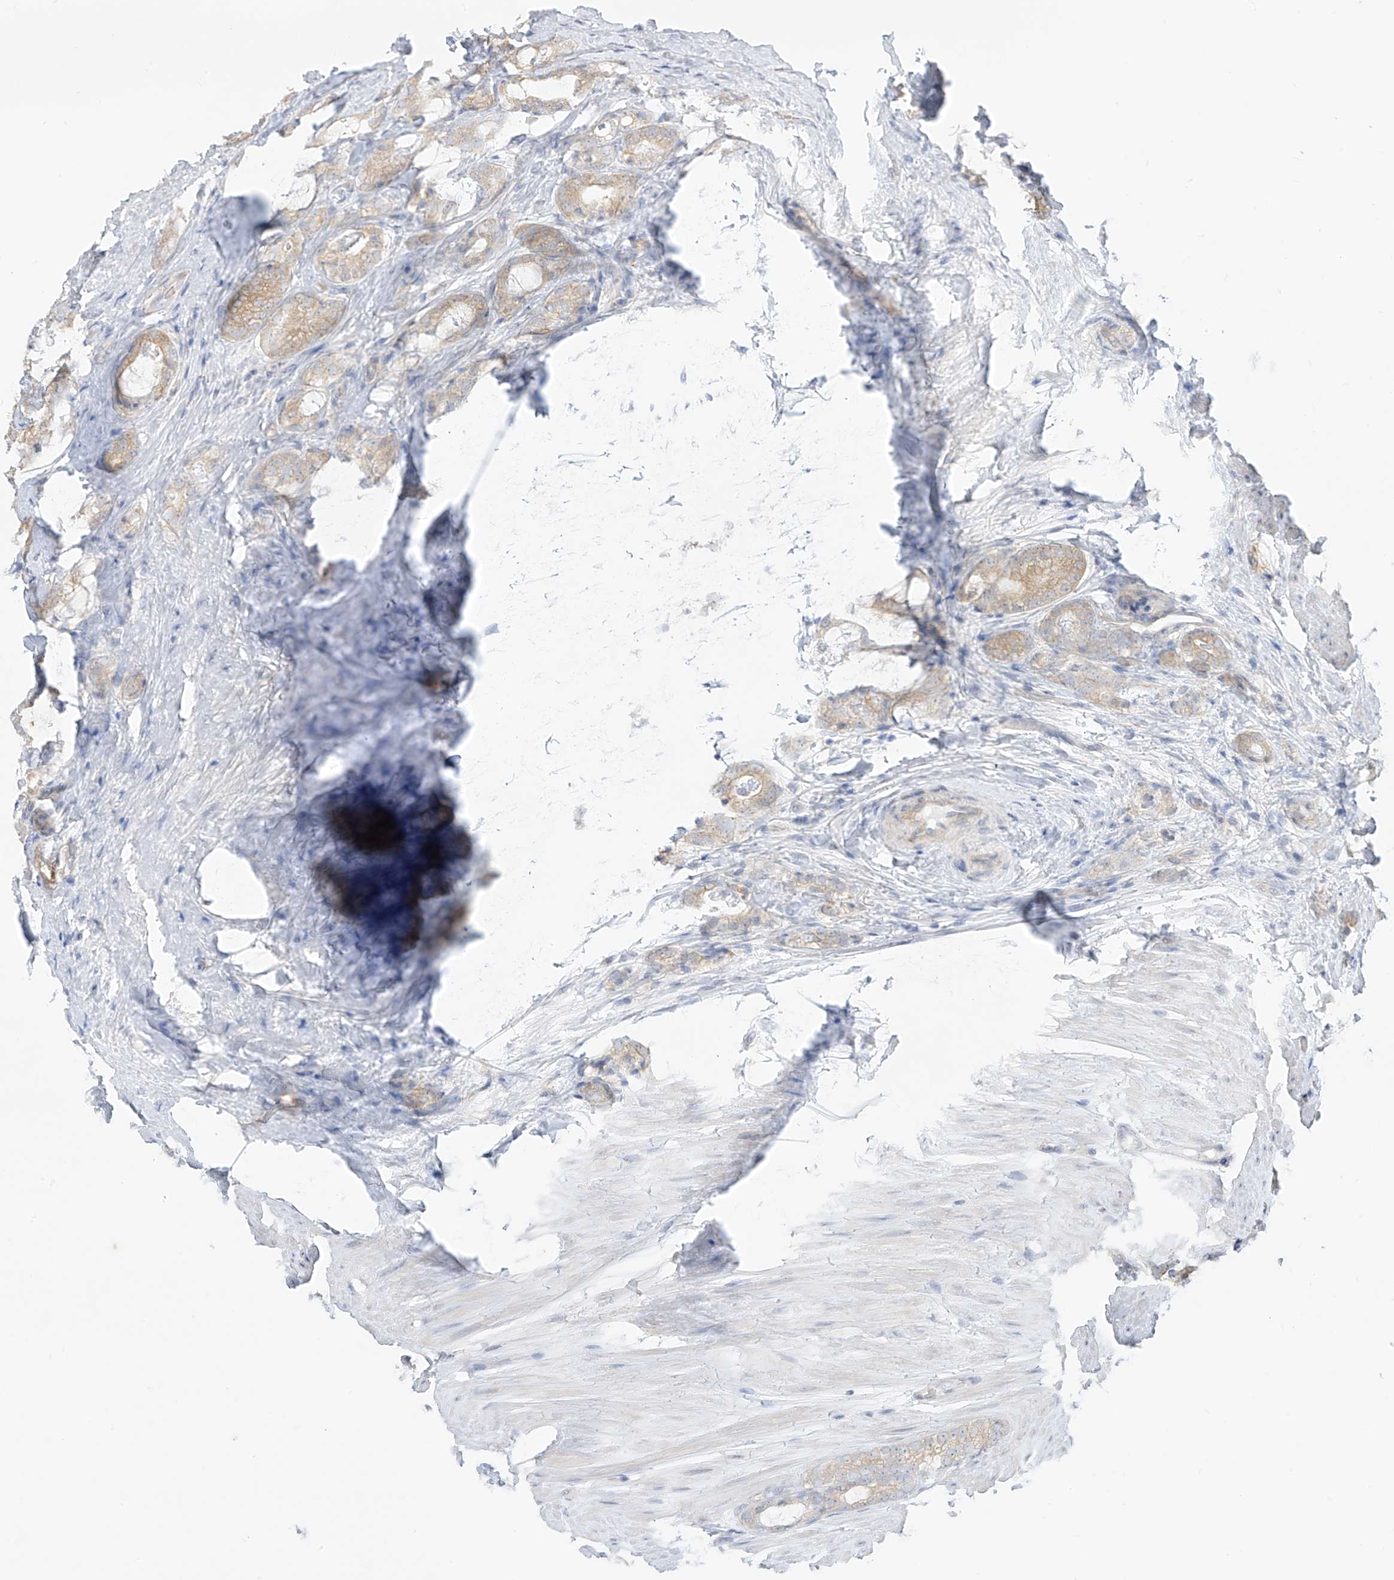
{"staining": {"intensity": "weak", "quantity": ">75%", "location": "cytoplasmic/membranous"}, "tissue": "prostate cancer", "cell_type": "Tumor cells", "image_type": "cancer", "snomed": [{"axis": "morphology", "description": "Adenocarcinoma, High grade"}, {"axis": "topography", "description": "Prostate"}], "caption": "Adenocarcinoma (high-grade) (prostate) stained for a protein demonstrates weak cytoplasmic/membranous positivity in tumor cells.", "gene": "EIPR1", "patient": {"sex": "male", "age": 63}}